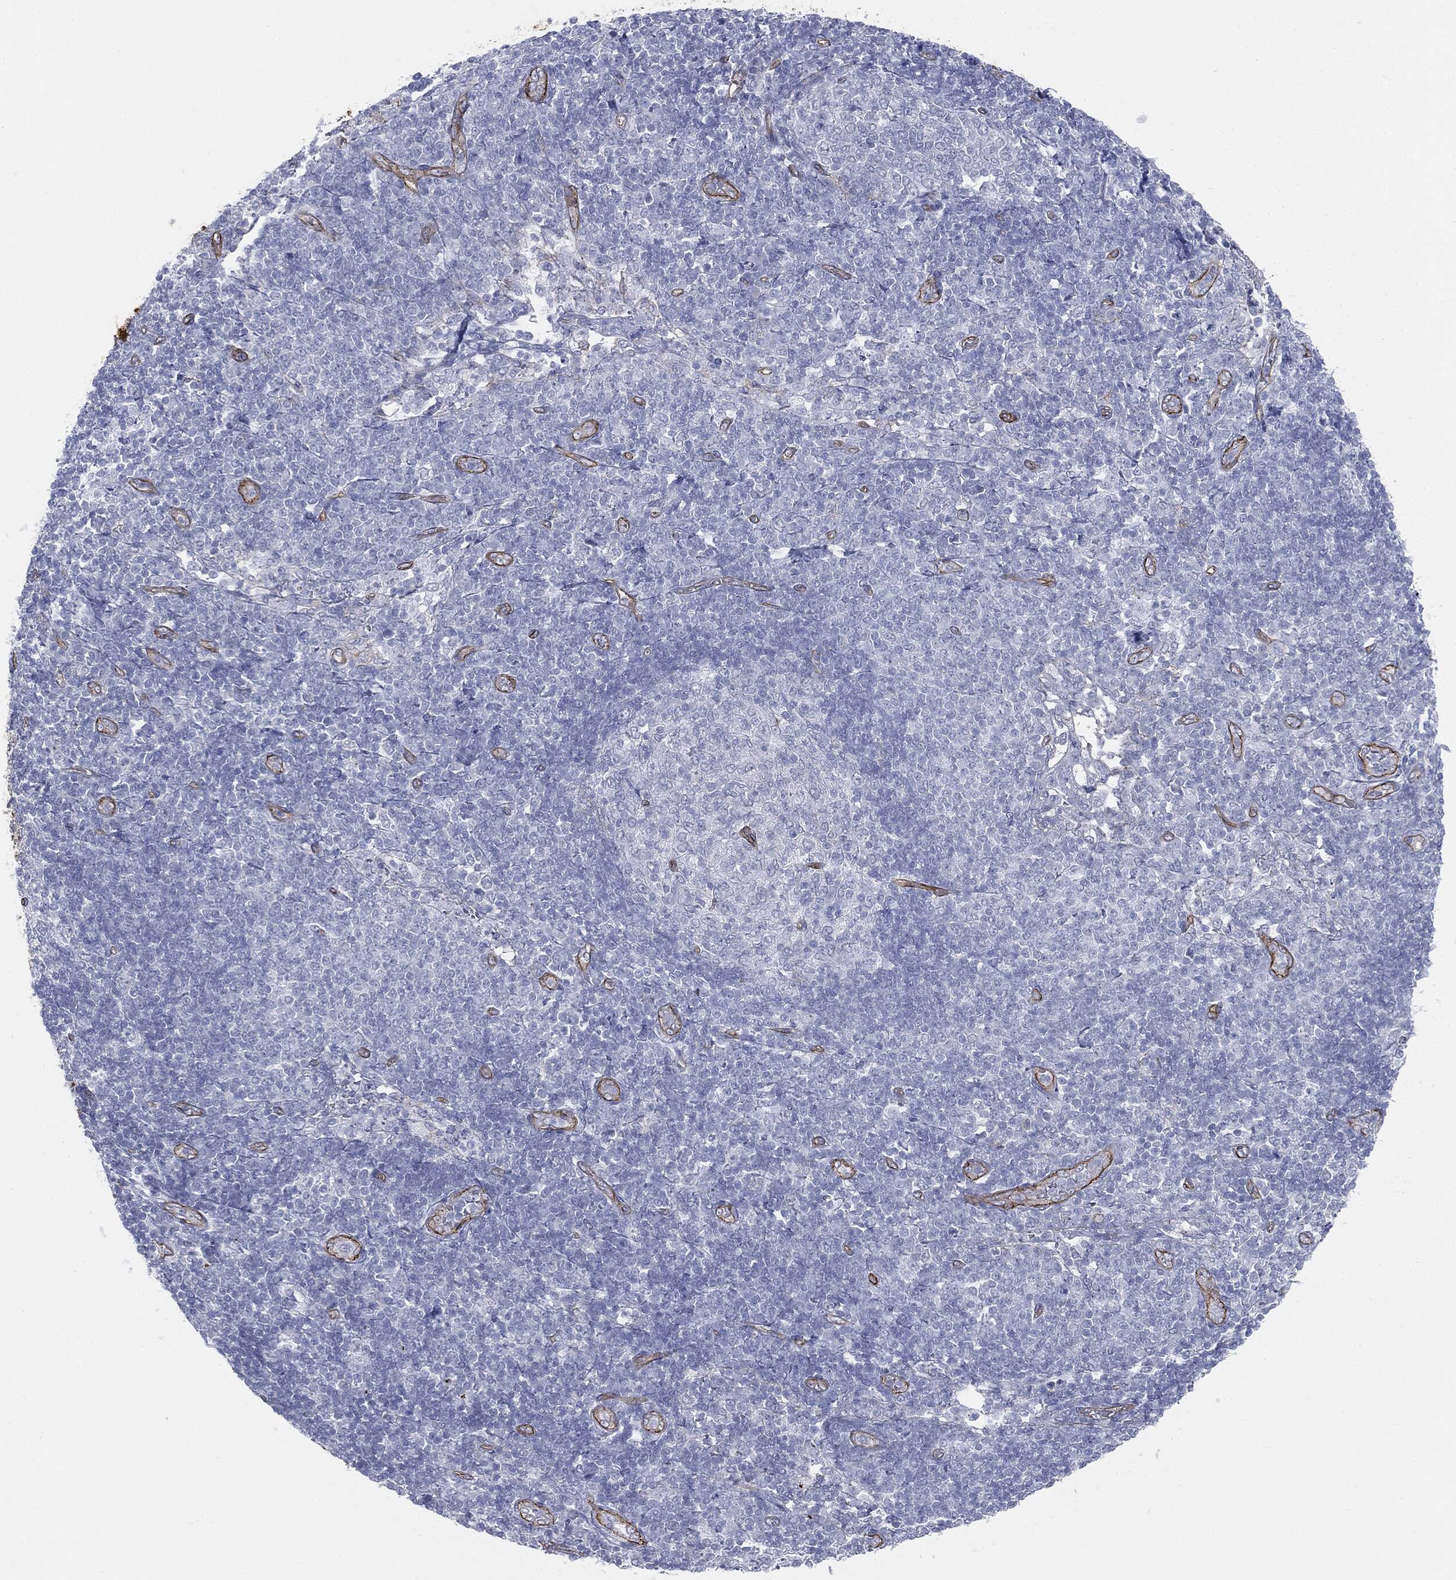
{"staining": {"intensity": "negative", "quantity": "none", "location": "none"}, "tissue": "pancreatic cancer", "cell_type": "Tumor cells", "image_type": "cancer", "snomed": [{"axis": "morphology", "description": "Adenocarcinoma, NOS"}, {"axis": "topography", "description": "Pancreas"}], "caption": "Pancreatic cancer was stained to show a protein in brown. There is no significant expression in tumor cells.", "gene": "MUC5AC", "patient": {"sex": "male", "age": 68}}